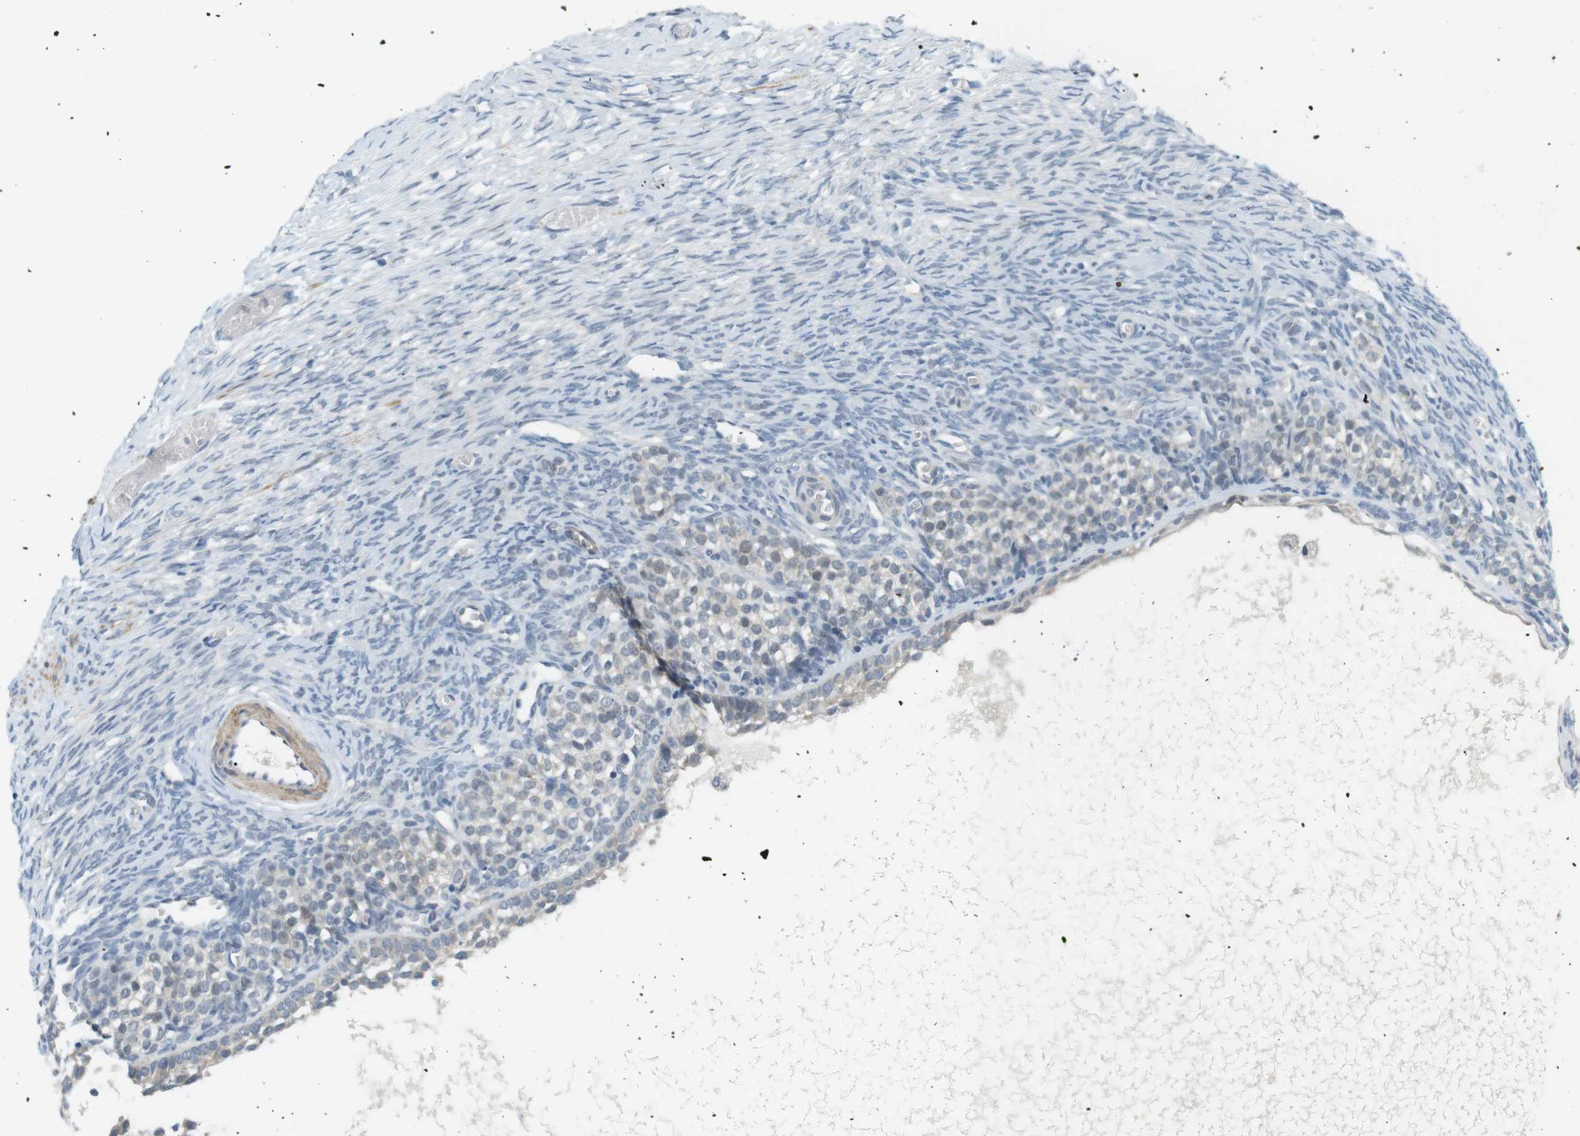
{"staining": {"intensity": "negative", "quantity": "none", "location": "none"}, "tissue": "ovary", "cell_type": "Follicle cells", "image_type": "normal", "snomed": [{"axis": "morphology", "description": "Normal tissue, NOS"}, {"axis": "topography", "description": "Ovary"}], "caption": "IHC photomicrograph of benign ovary: ovary stained with DAB (3,3'-diaminobenzidine) demonstrates no significant protein staining in follicle cells.", "gene": "RTN3", "patient": {"sex": "female", "age": 27}}